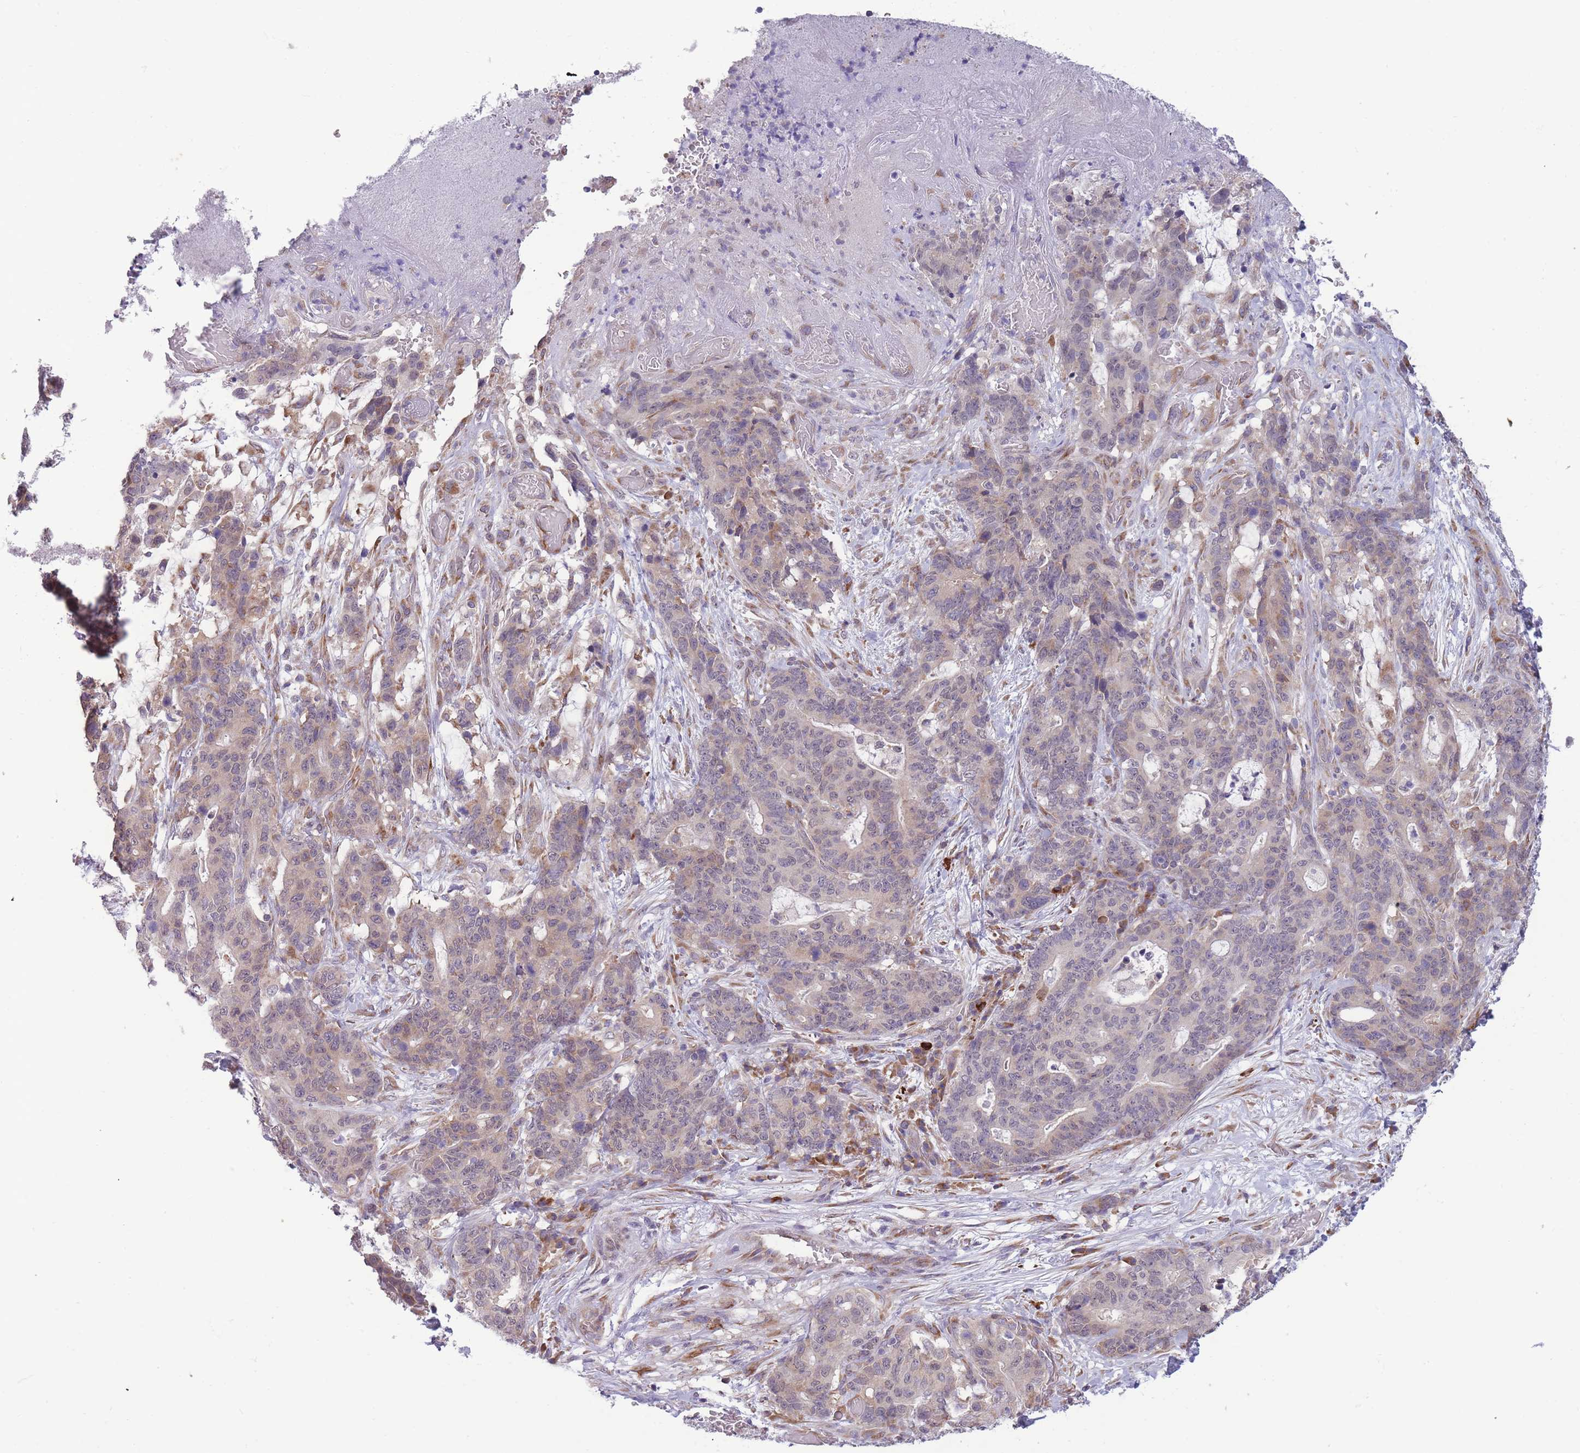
{"staining": {"intensity": "weak", "quantity": "<25%", "location": "cytoplasmic/membranous"}, "tissue": "stomach cancer", "cell_type": "Tumor cells", "image_type": "cancer", "snomed": [{"axis": "morphology", "description": "Normal tissue, NOS"}, {"axis": "morphology", "description": "Adenocarcinoma, NOS"}, {"axis": "topography", "description": "Stomach"}], "caption": "High magnification brightfield microscopy of adenocarcinoma (stomach) stained with DAB (3,3'-diaminobenzidine) (brown) and counterstained with hematoxylin (blue): tumor cells show no significant expression. Brightfield microscopy of immunohistochemistry (IHC) stained with DAB (3,3'-diaminobenzidine) (brown) and hematoxylin (blue), captured at high magnification.", "gene": "TMEM121", "patient": {"sex": "female", "age": 64}}